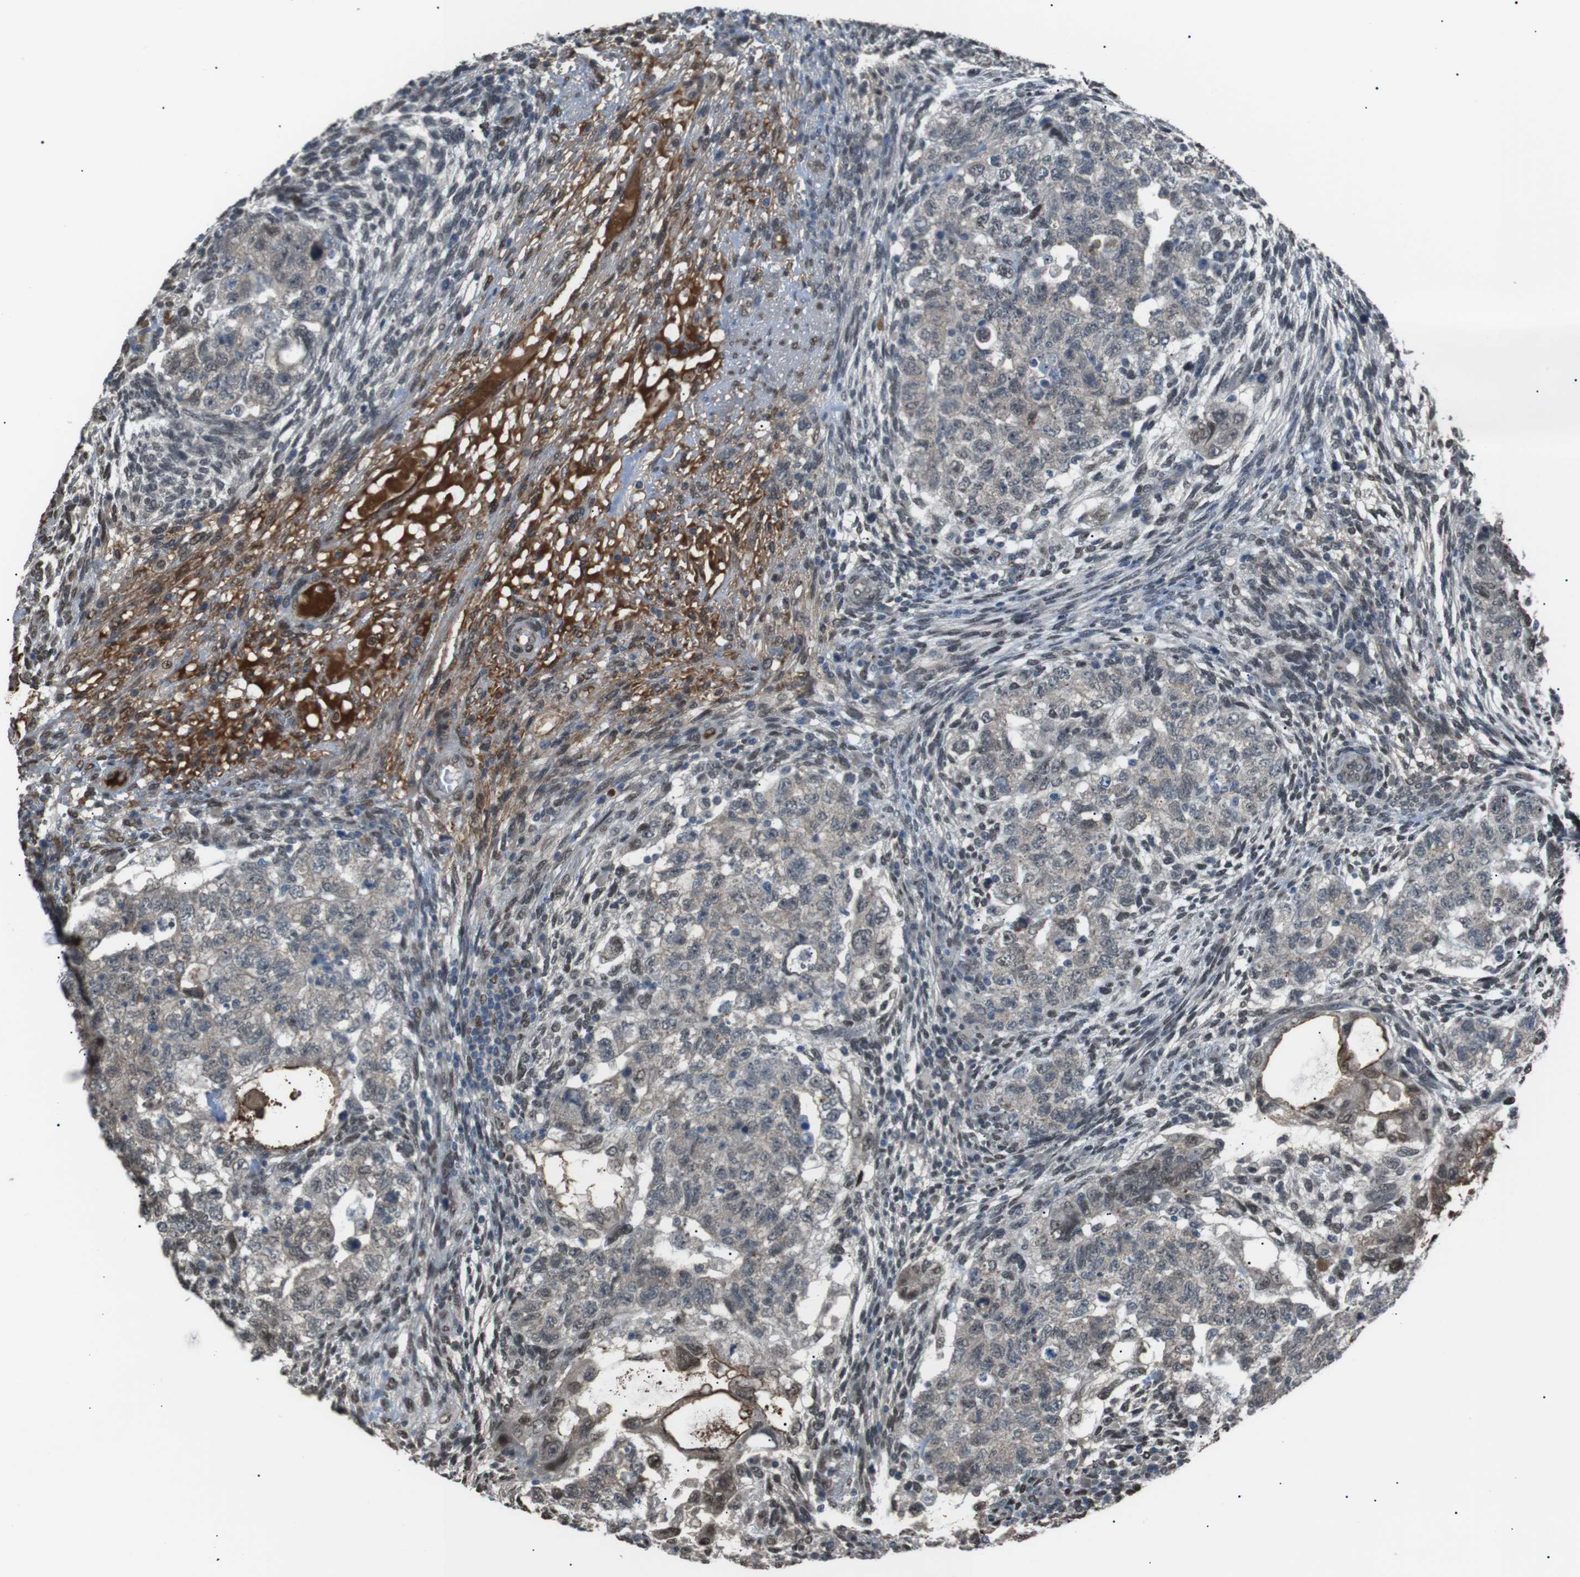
{"staining": {"intensity": "weak", "quantity": "25%-75%", "location": "cytoplasmic/membranous,nuclear"}, "tissue": "testis cancer", "cell_type": "Tumor cells", "image_type": "cancer", "snomed": [{"axis": "morphology", "description": "Normal tissue, NOS"}, {"axis": "morphology", "description": "Carcinoma, Embryonal, NOS"}, {"axis": "topography", "description": "Testis"}], "caption": "Weak cytoplasmic/membranous and nuclear protein expression is identified in about 25%-75% of tumor cells in embryonal carcinoma (testis).", "gene": "SRPK2", "patient": {"sex": "male", "age": 36}}